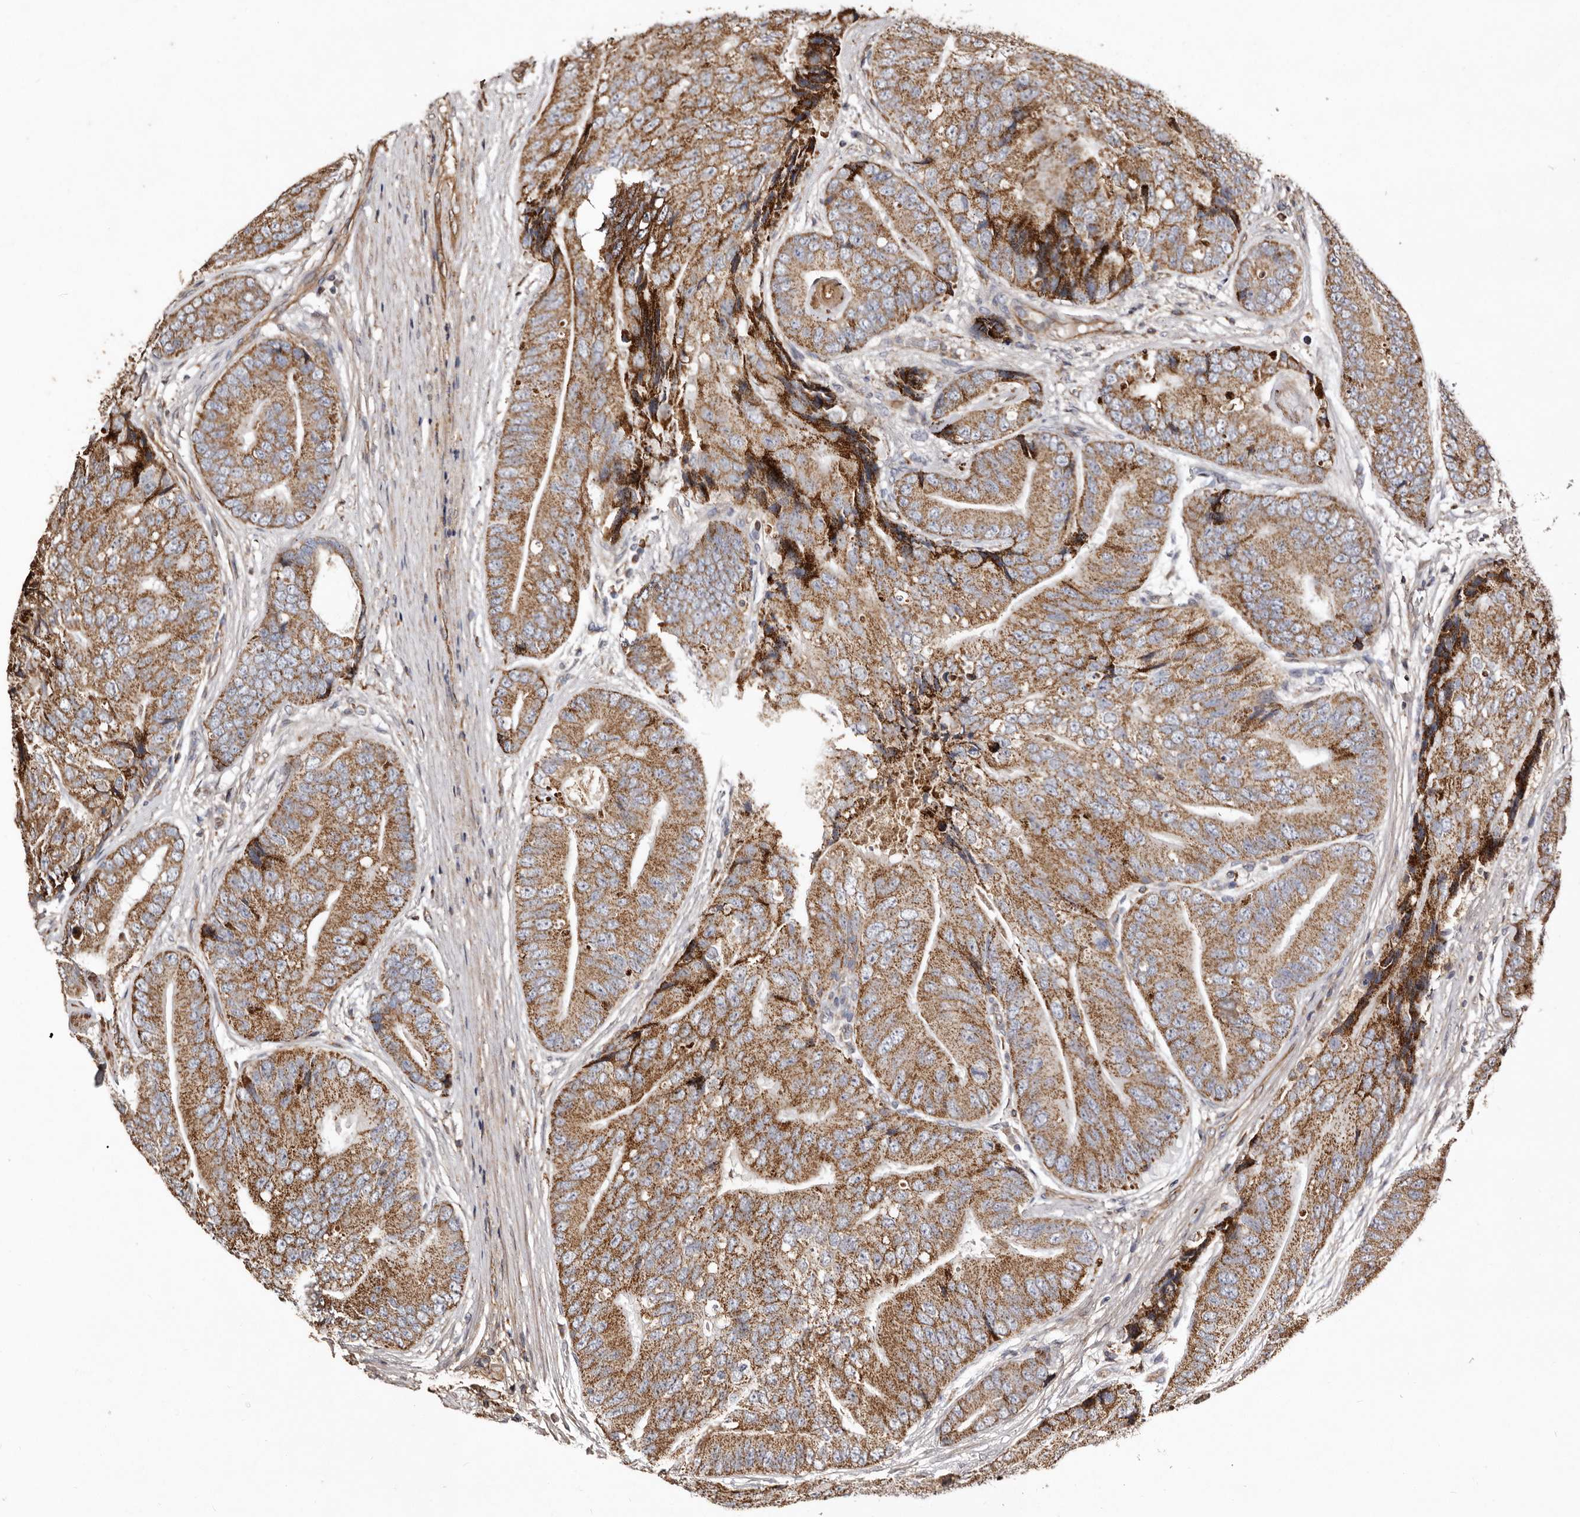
{"staining": {"intensity": "moderate", "quantity": ">75%", "location": "cytoplasmic/membranous"}, "tissue": "prostate cancer", "cell_type": "Tumor cells", "image_type": "cancer", "snomed": [{"axis": "morphology", "description": "Adenocarcinoma, High grade"}, {"axis": "topography", "description": "Prostate"}], "caption": "Human prostate adenocarcinoma (high-grade) stained for a protein (brown) shows moderate cytoplasmic/membranous positive staining in approximately >75% of tumor cells.", "gene": "MACC1", "patient": {"sex": "male", "age": 70}}